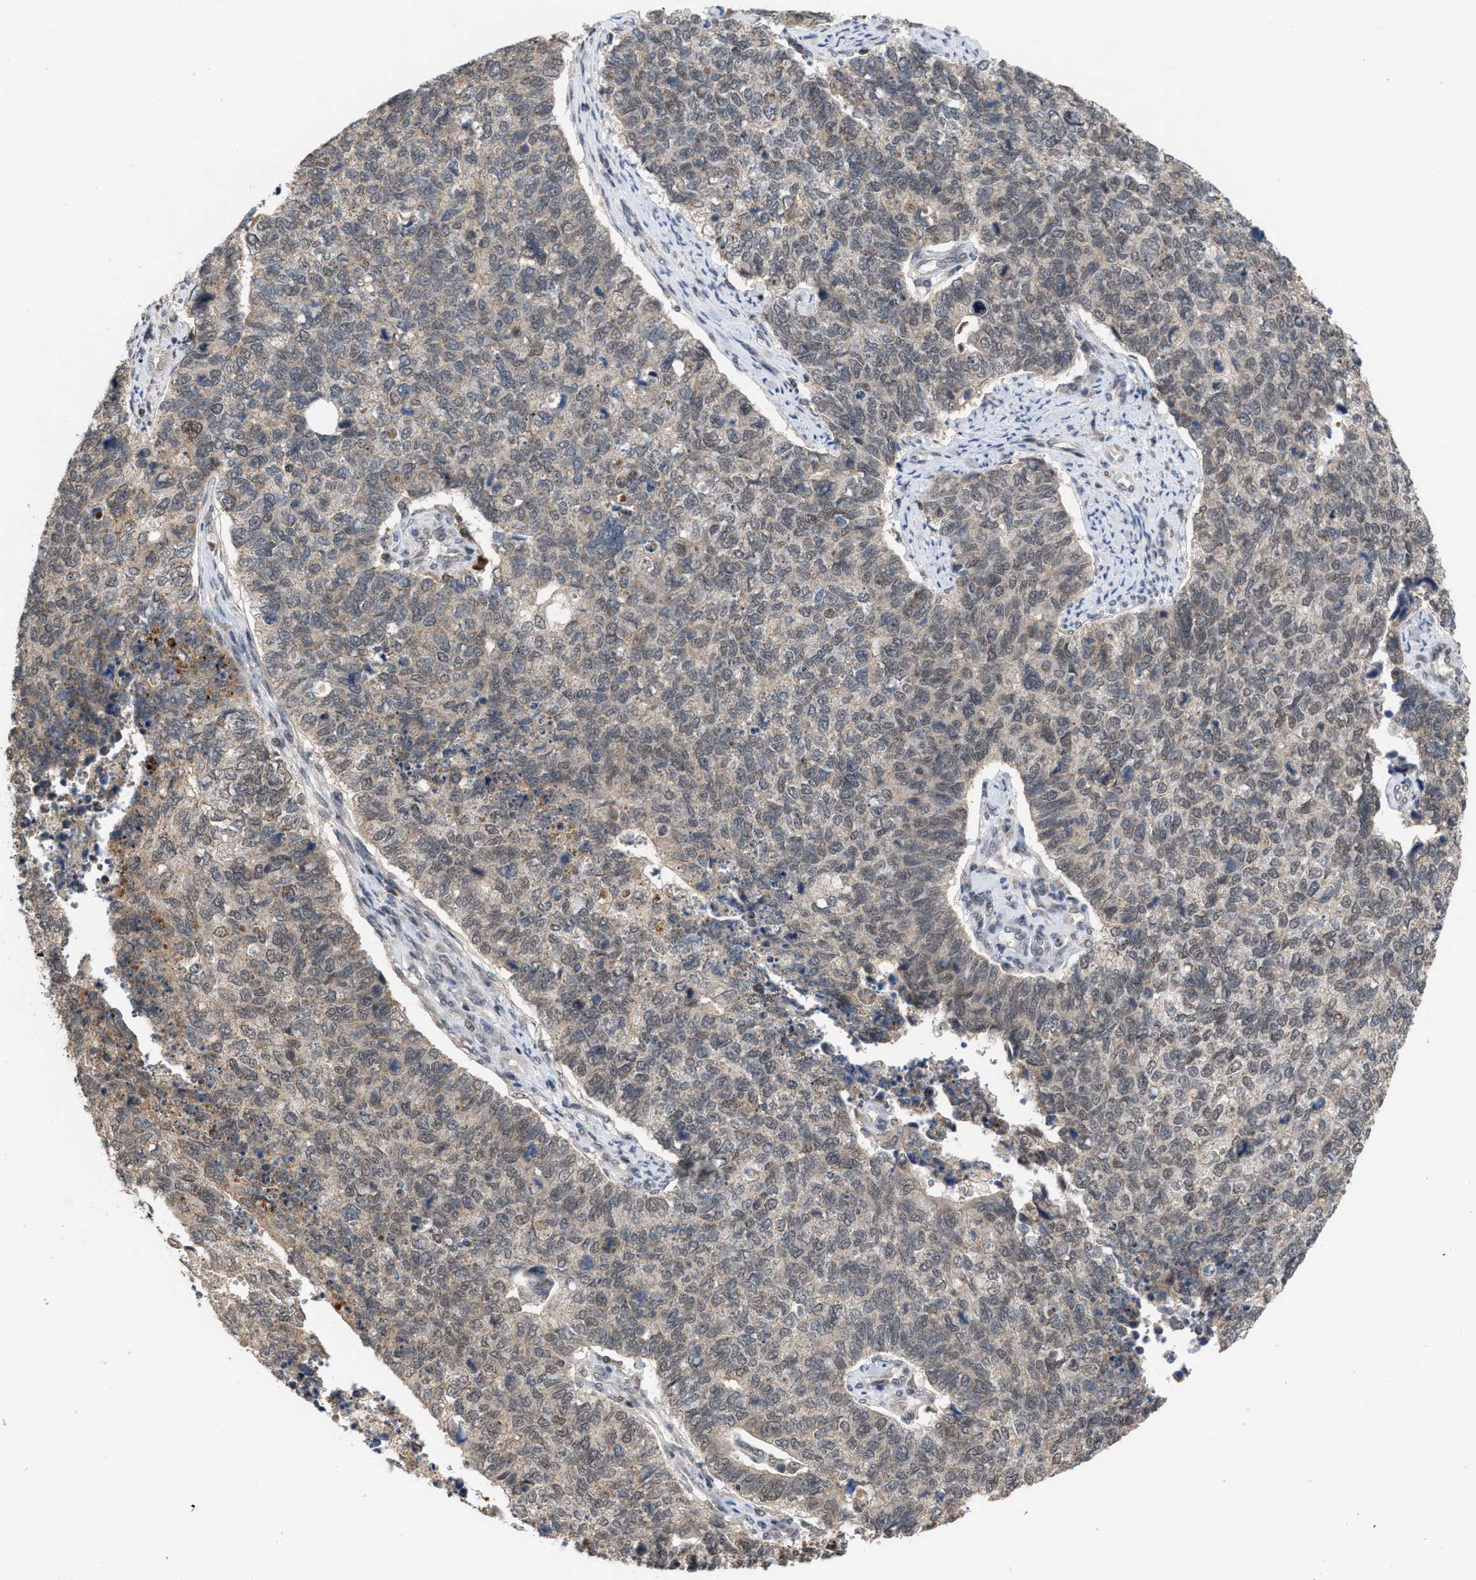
{"staining": {"intensity": "weak", "quantity": "<25%", "location": "nuclear"}, "tissue": "cervical cancer", "cell_type": "Tumor cells", "image_type": "cancer", "snomed": [{"axis": "morphology", "description": "Squamous cell carcinoma, NOS"}, {"axis": "topography", "description": "Cervix"}], "caption": "High magnification brightfield microscopy of cervical squamous cell carcinoma stained with DAB (brown) and counterstained with hematoxylin (blue): tumor cells show no significant expression.", "gene": "C9orf78", "patient": {"sex": "female", "age": 63}}